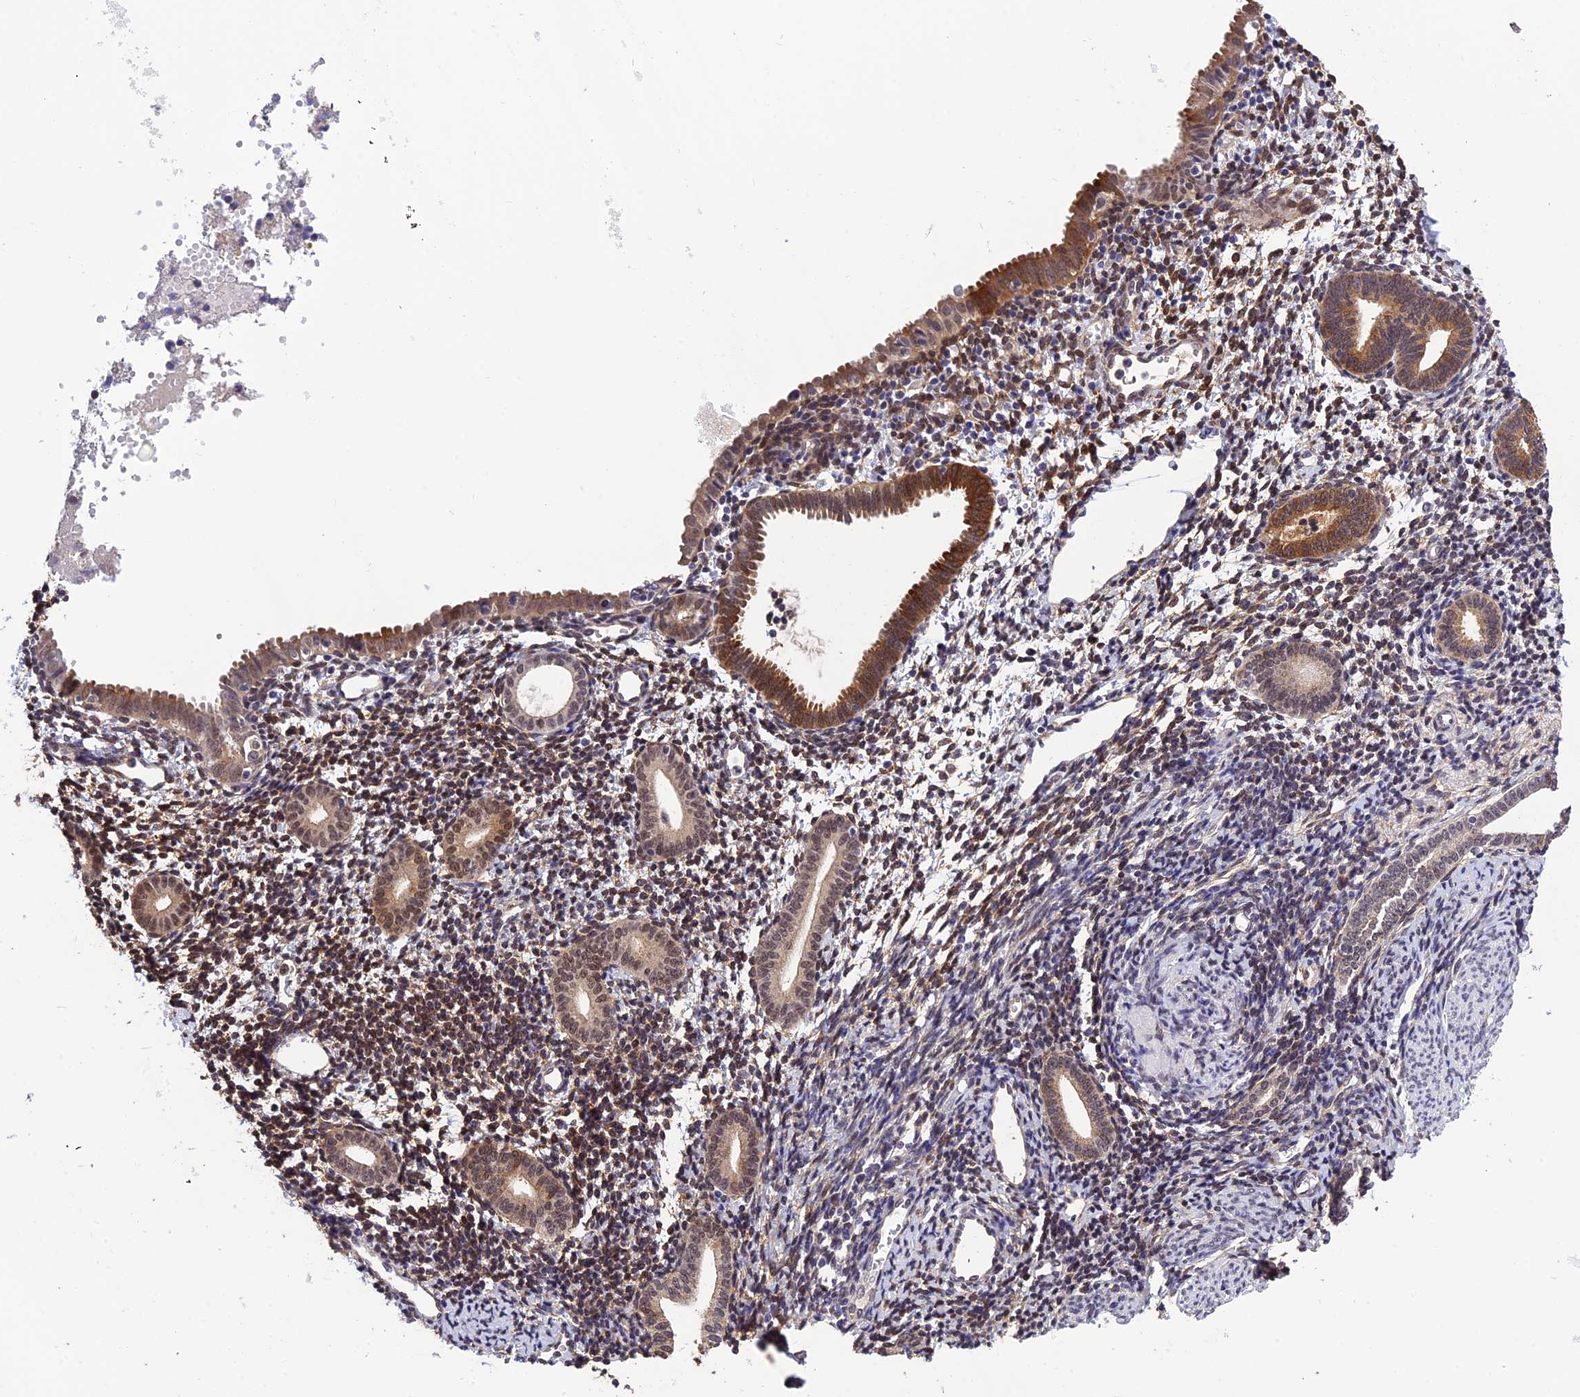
{"staining": {"intensity": "moderate", "quantity": "25%-75%", "location": "nuclear"}, "tissue": "endometrium", "cell_type": "Cells in endometrial stroma", "image_type": "normal", "snomed": [{"axis": "morphology", "description": "Normal tissue, NOS"}, {"axis": "topography", "description": "Endometrium"}], "caption": "DAB (3,3'-diaminobenzidine) immunohistochemical staining of normal endometrium exhibits moderate nuclear protein expression in about 25%-75% of cells in endometrial stroma.", "gene": "MNS1", "patient": {"sex": "female", "age": 56}}